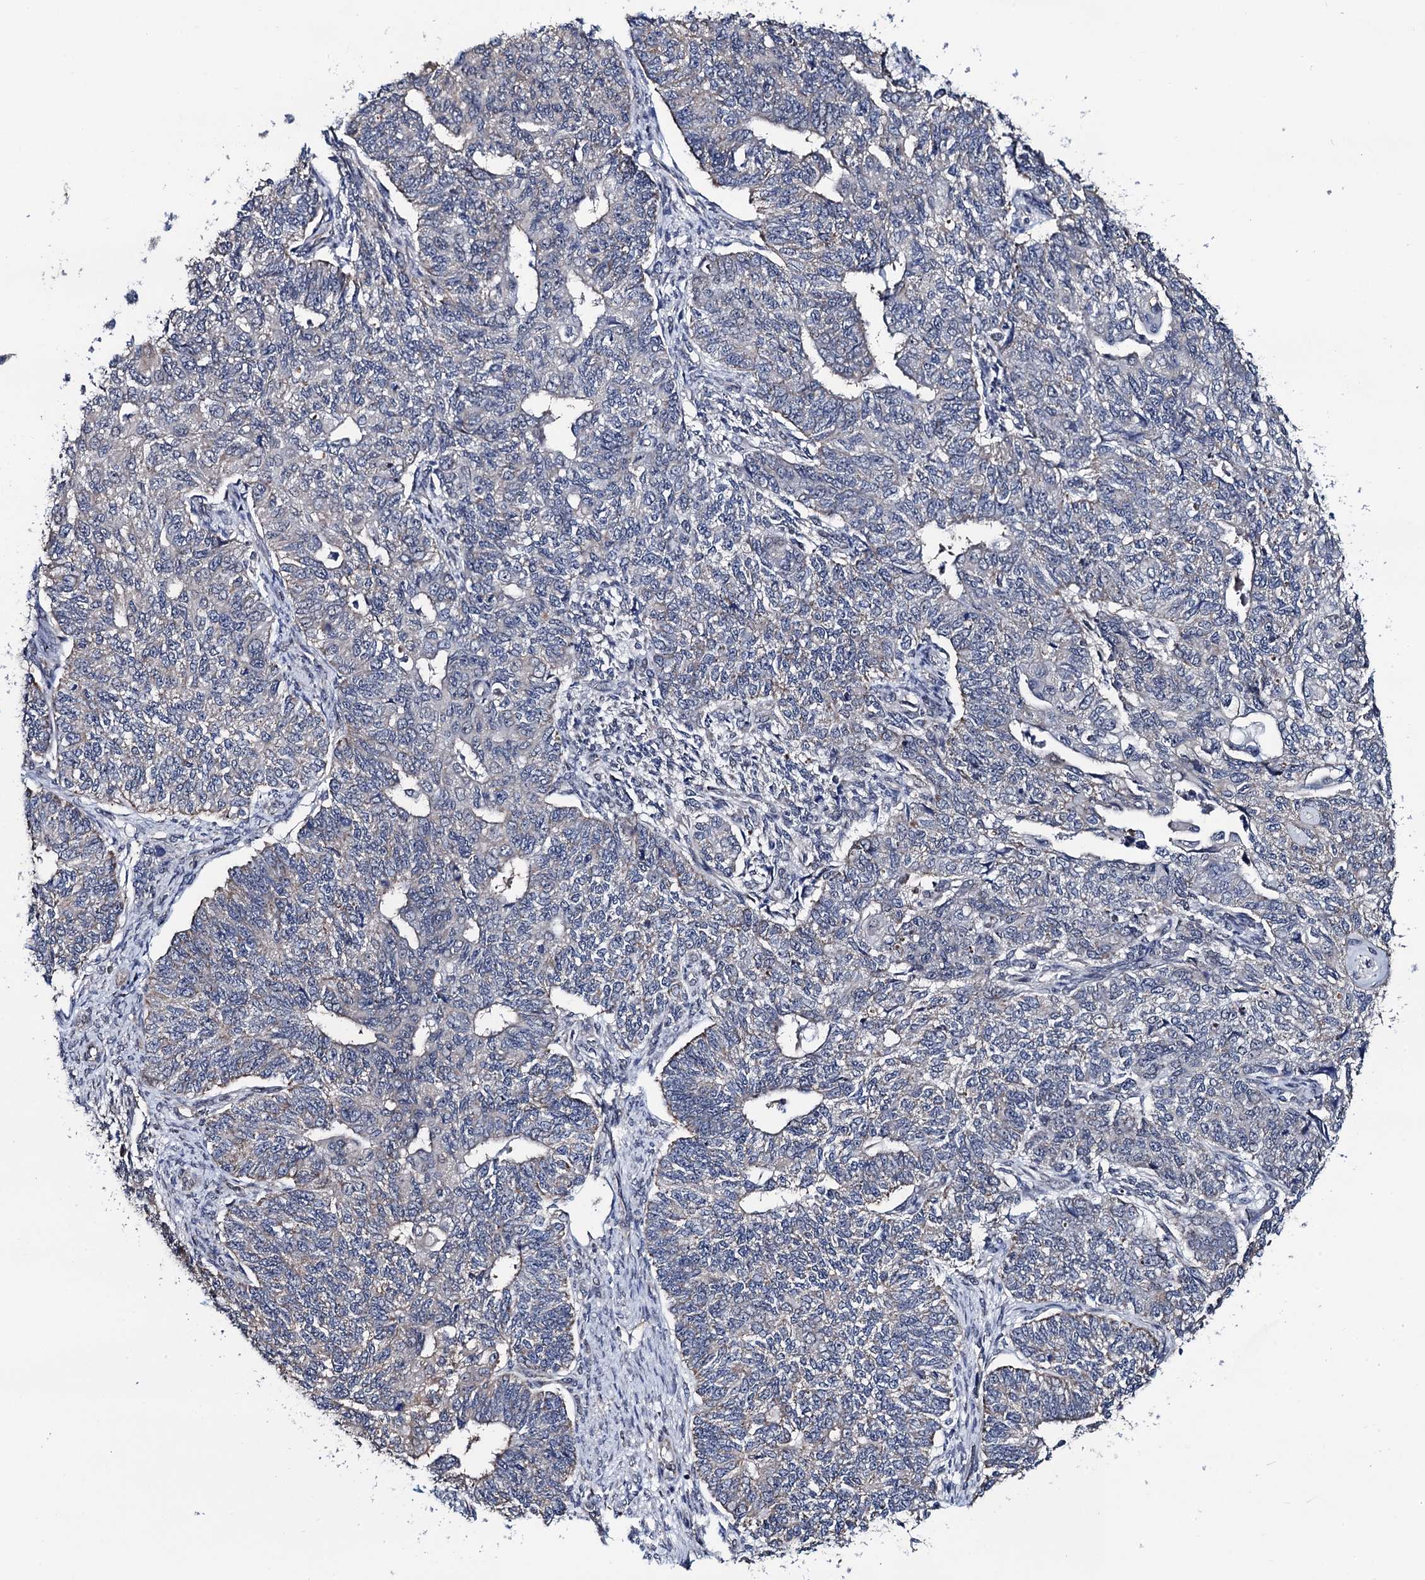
{"staining": {"intensity": "negative", "quantity": "none", "location": "none"}, "tissue": "endometrial cancer", "cell_type": "Tumor cells", "image_type": "cancer", "snomed": [{"axis": "morphology", "description": "Adenocarcinoma, NOS"}, {"axis": "topography", "description": "Endometrium"}], "caption": "IHC micrograph of neoplastic tissue: human adenocarcinoma (endometrial) stained with DAB (3,3'-diaminobenzidine) shows no significant protein positivity in tumor cells.", "gene": "PTCD3", "patient": {"sex": "female", "age": 32}}